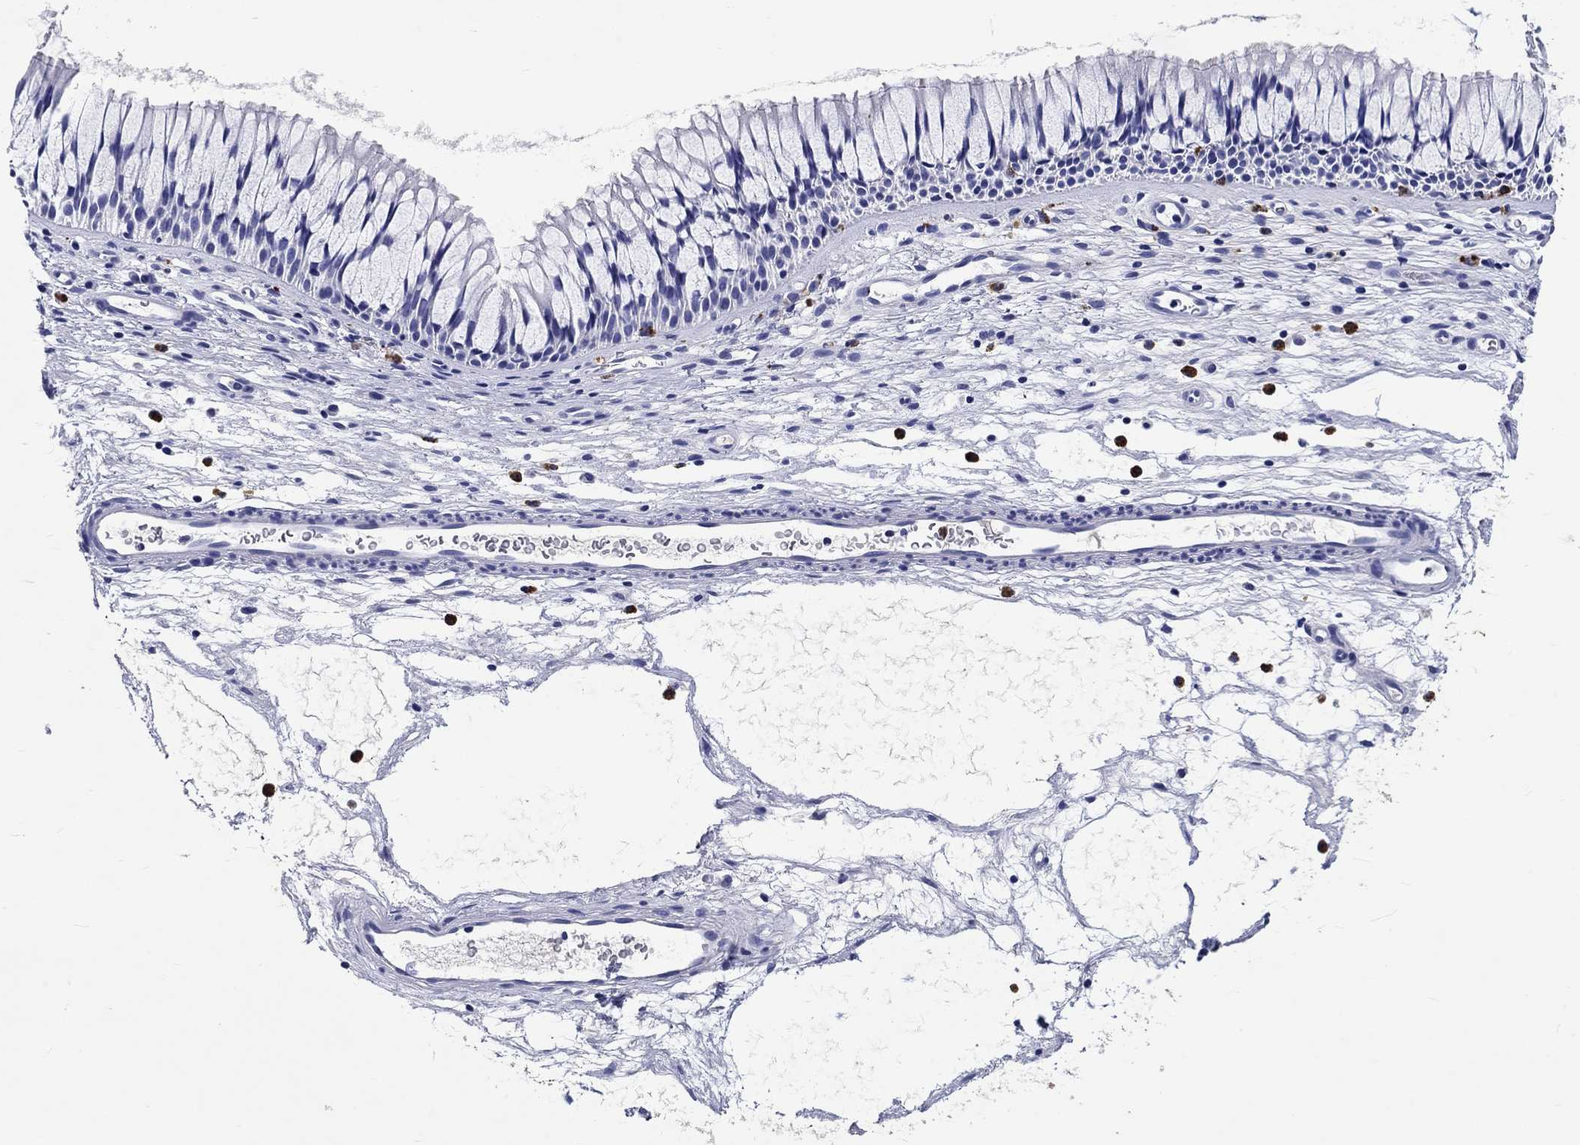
{"staining": {"intensity": "negative", "quantity": "none", "location": "none"}, "tissue": "nasopharynx", "cell_type": "Respiratory epithelial cells", "image_type": "normal", "snomed": [{"axis": "morphology", "description": "Normal tissue, NOS"}, {"axis": "topography", "description": "Nasopharynx"}], "caption": "IHC photomicrograph of normal nasopharynx stained for a protein (brown), which displays no staining in respiratory epithelial cells.", "gene": "EPX", "patient": {"sex": "male", "age": 51}}